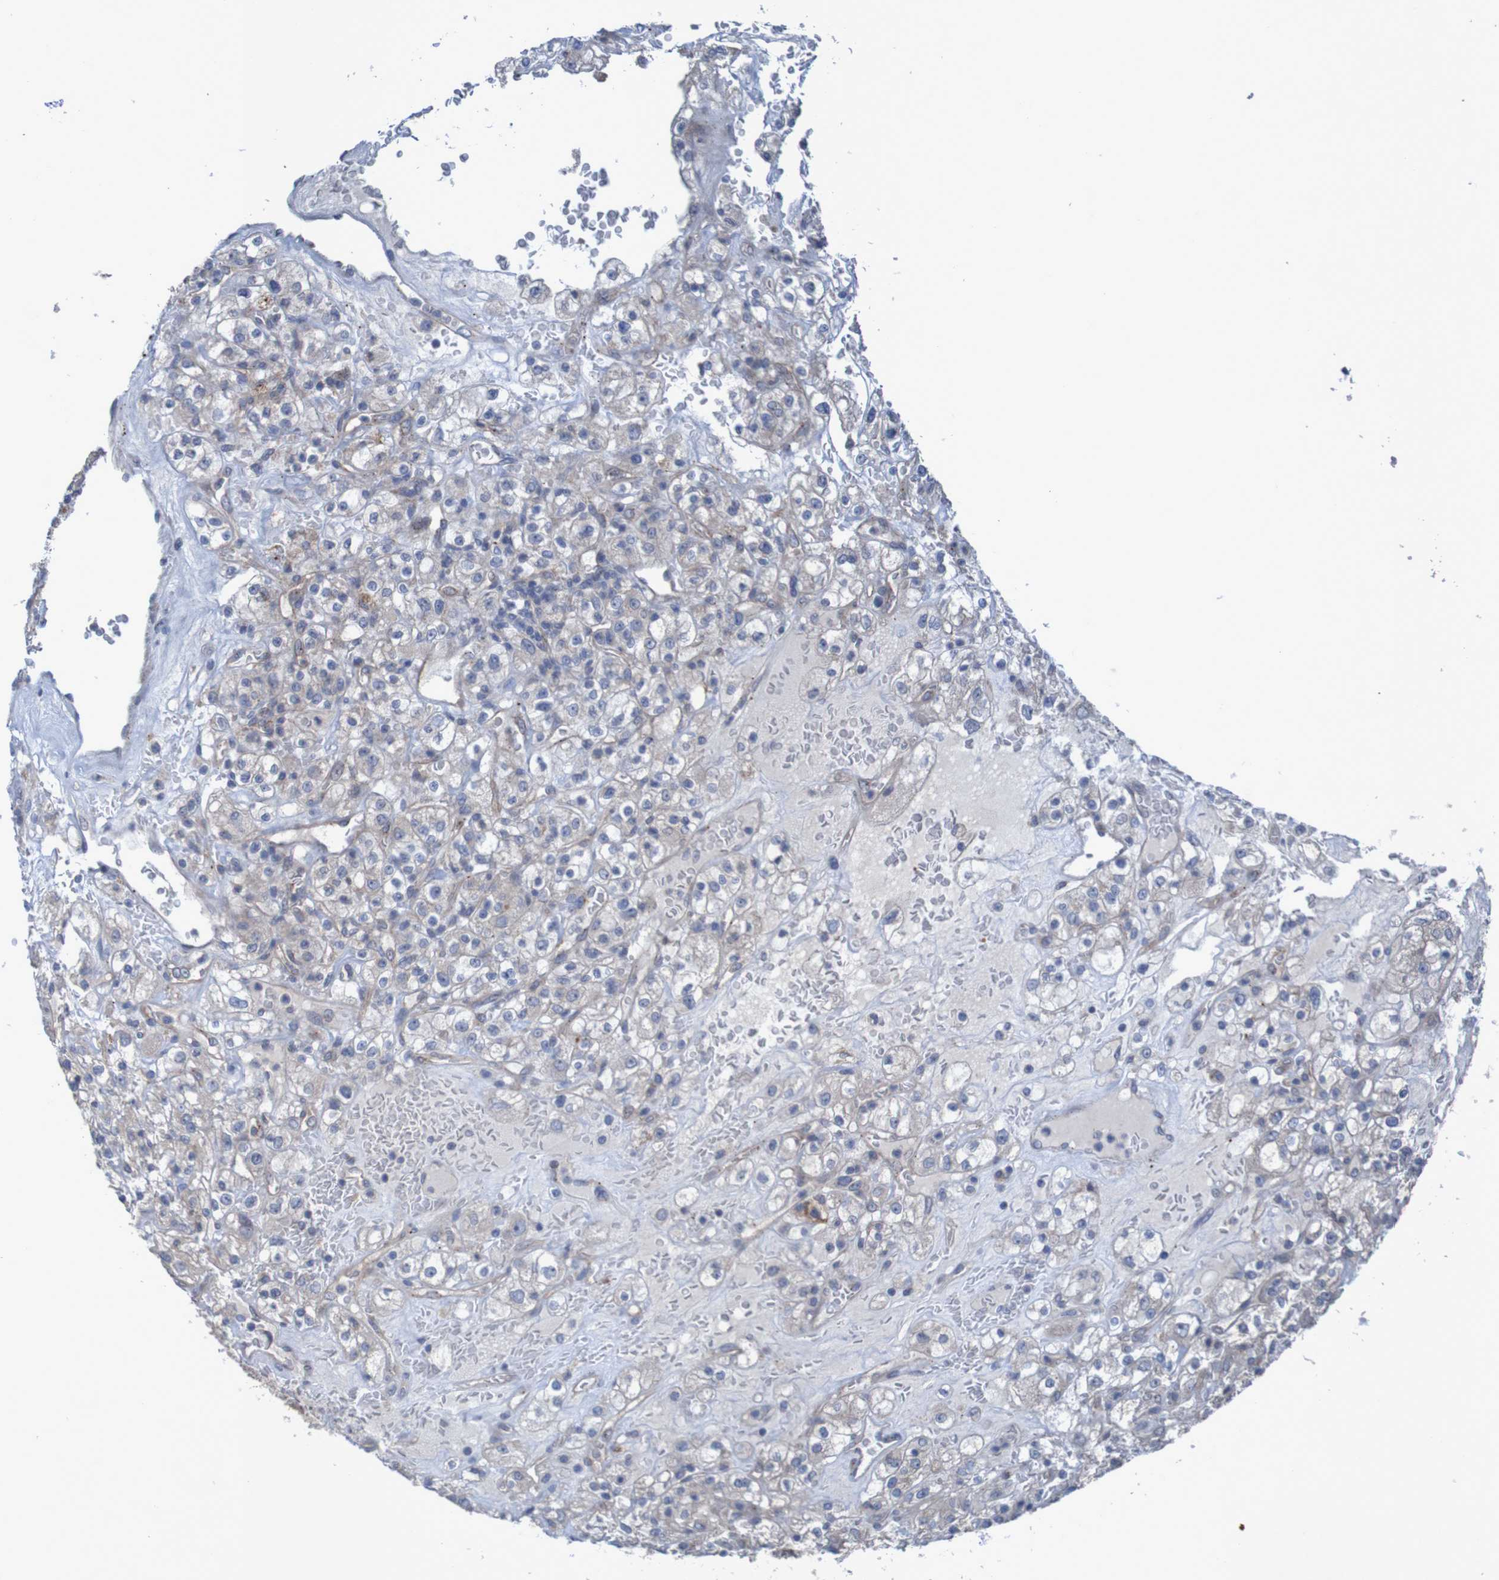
{"staining": {"intensity": "negative", "quantity": "none", "location": "none"}, "tissue": "renal cancer", "cell_type": "Tumor cells", "image_type": "cancer", "snomed": [{"axis": "morphology", "description": "Normal tissue, NOS"}, {"axis": "morphology", "description": "Adenocarcinoma, NOS"}, {"axis": "topography", "description": "Kidney"}], "caption": "The histopathology image displays no significant expression in tumor cells of renal cancer (adenocarcinoma). (DAB (3,3'-diaminobenzidine) IHC with hematoxylin counter stain).", "gene": "ANGPT4", "patient": {"sex": "female", "age": 72}}